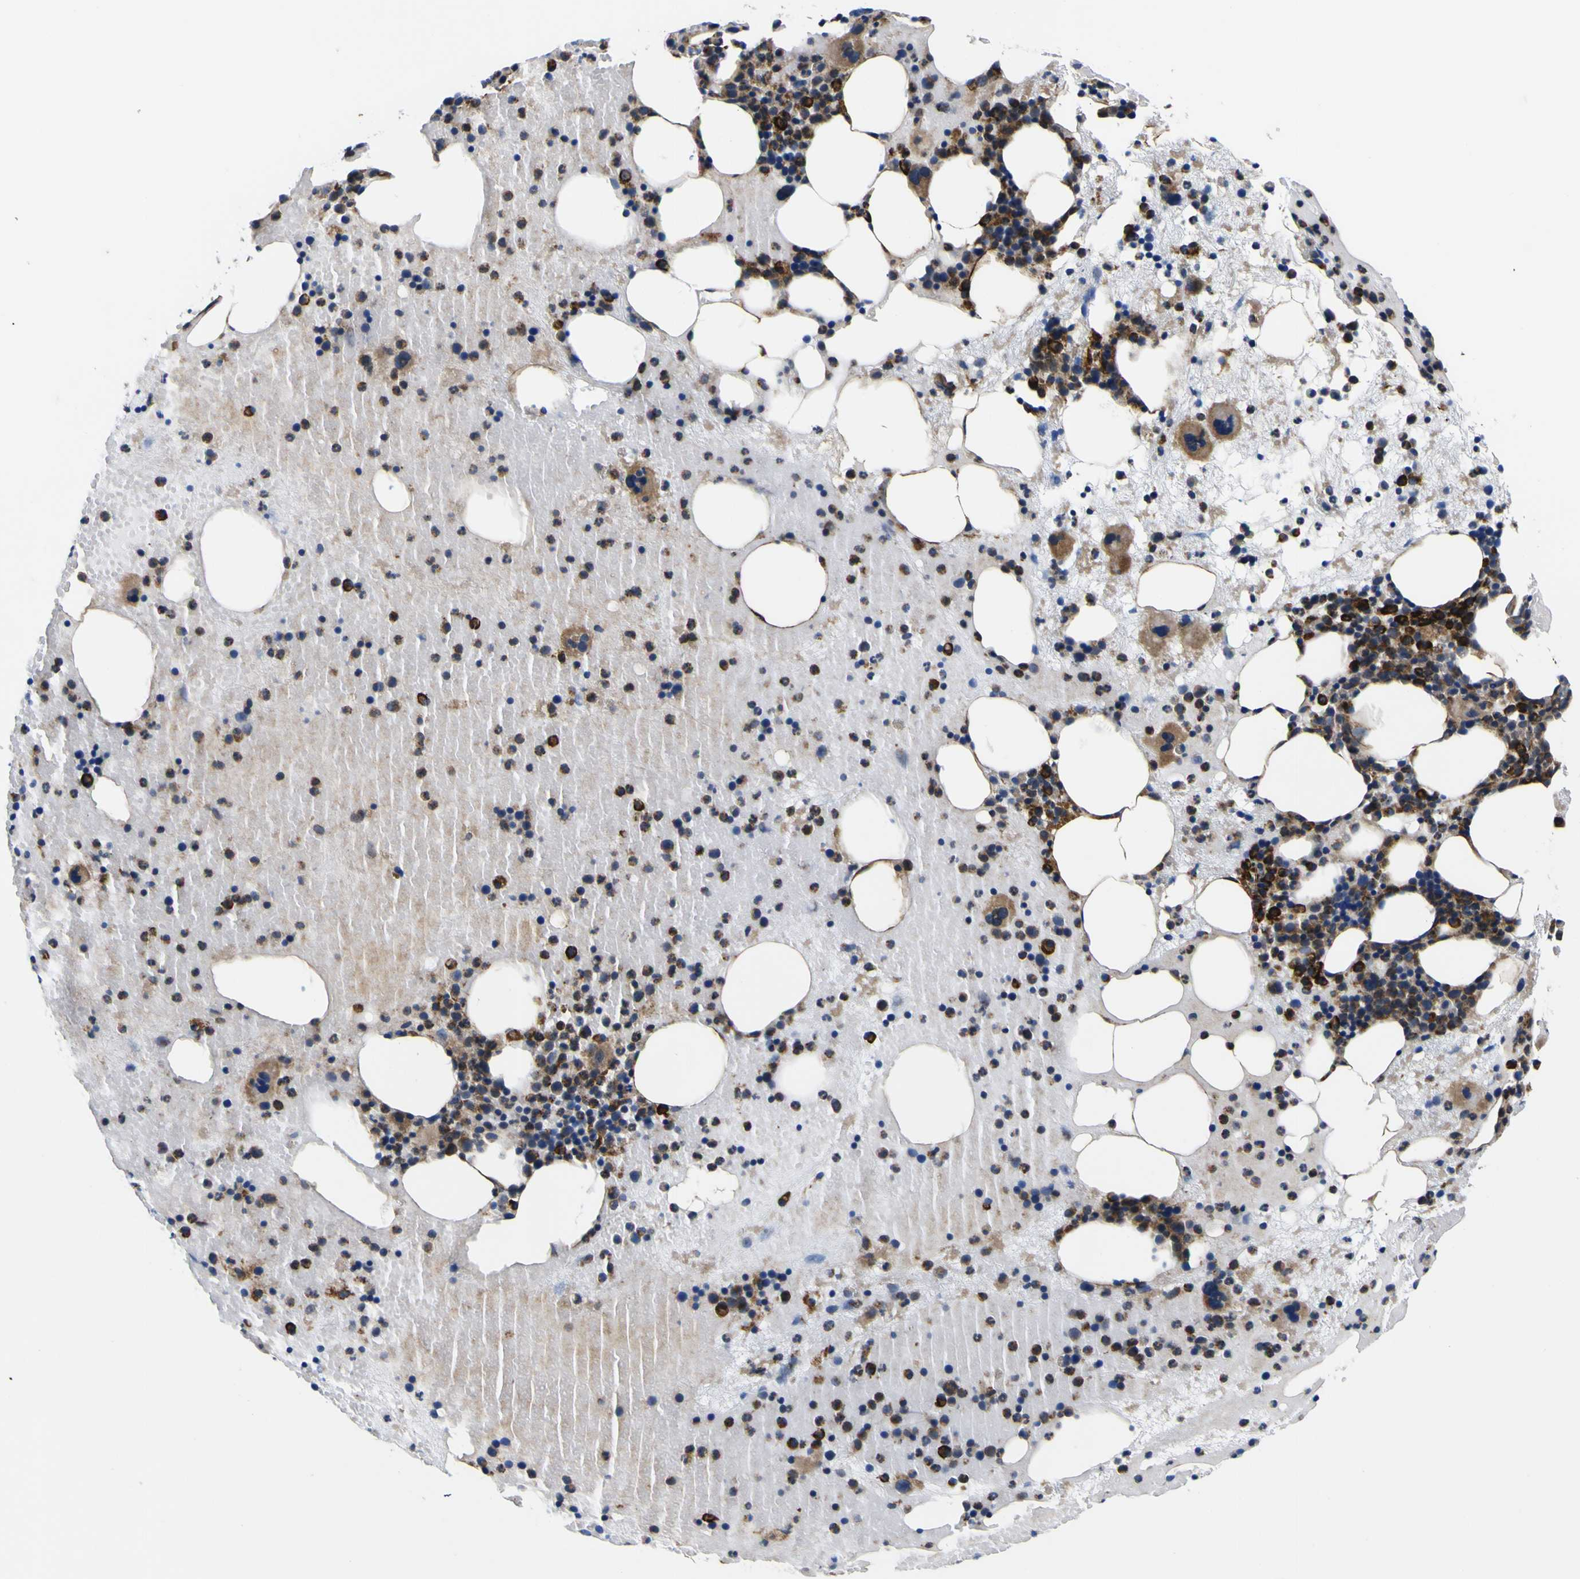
{"staining": {"intensity": "strong", "quantity": "<25%", "location": "cytoplasmic/membranous"}, "tissue": "bone marrow", "cell_type": "Hematopoietic cells", "image_type": "normal", "snomed": [{"axis": "morphology", "description": "Normal tissue, NOS"}, {"axis": "morphology", "description": "Inflammation, NOS"}, {"axis": "topography", "description": "Bone marrow"}], "caption": "Strong cytoplasmic/membranous protein staining is identified in approximately <25% of hematopoietic cells in bone marrow. Nuclei are stained in blue.", "gene": "SCD", "patient": {"sex": "male", "age": 43}}